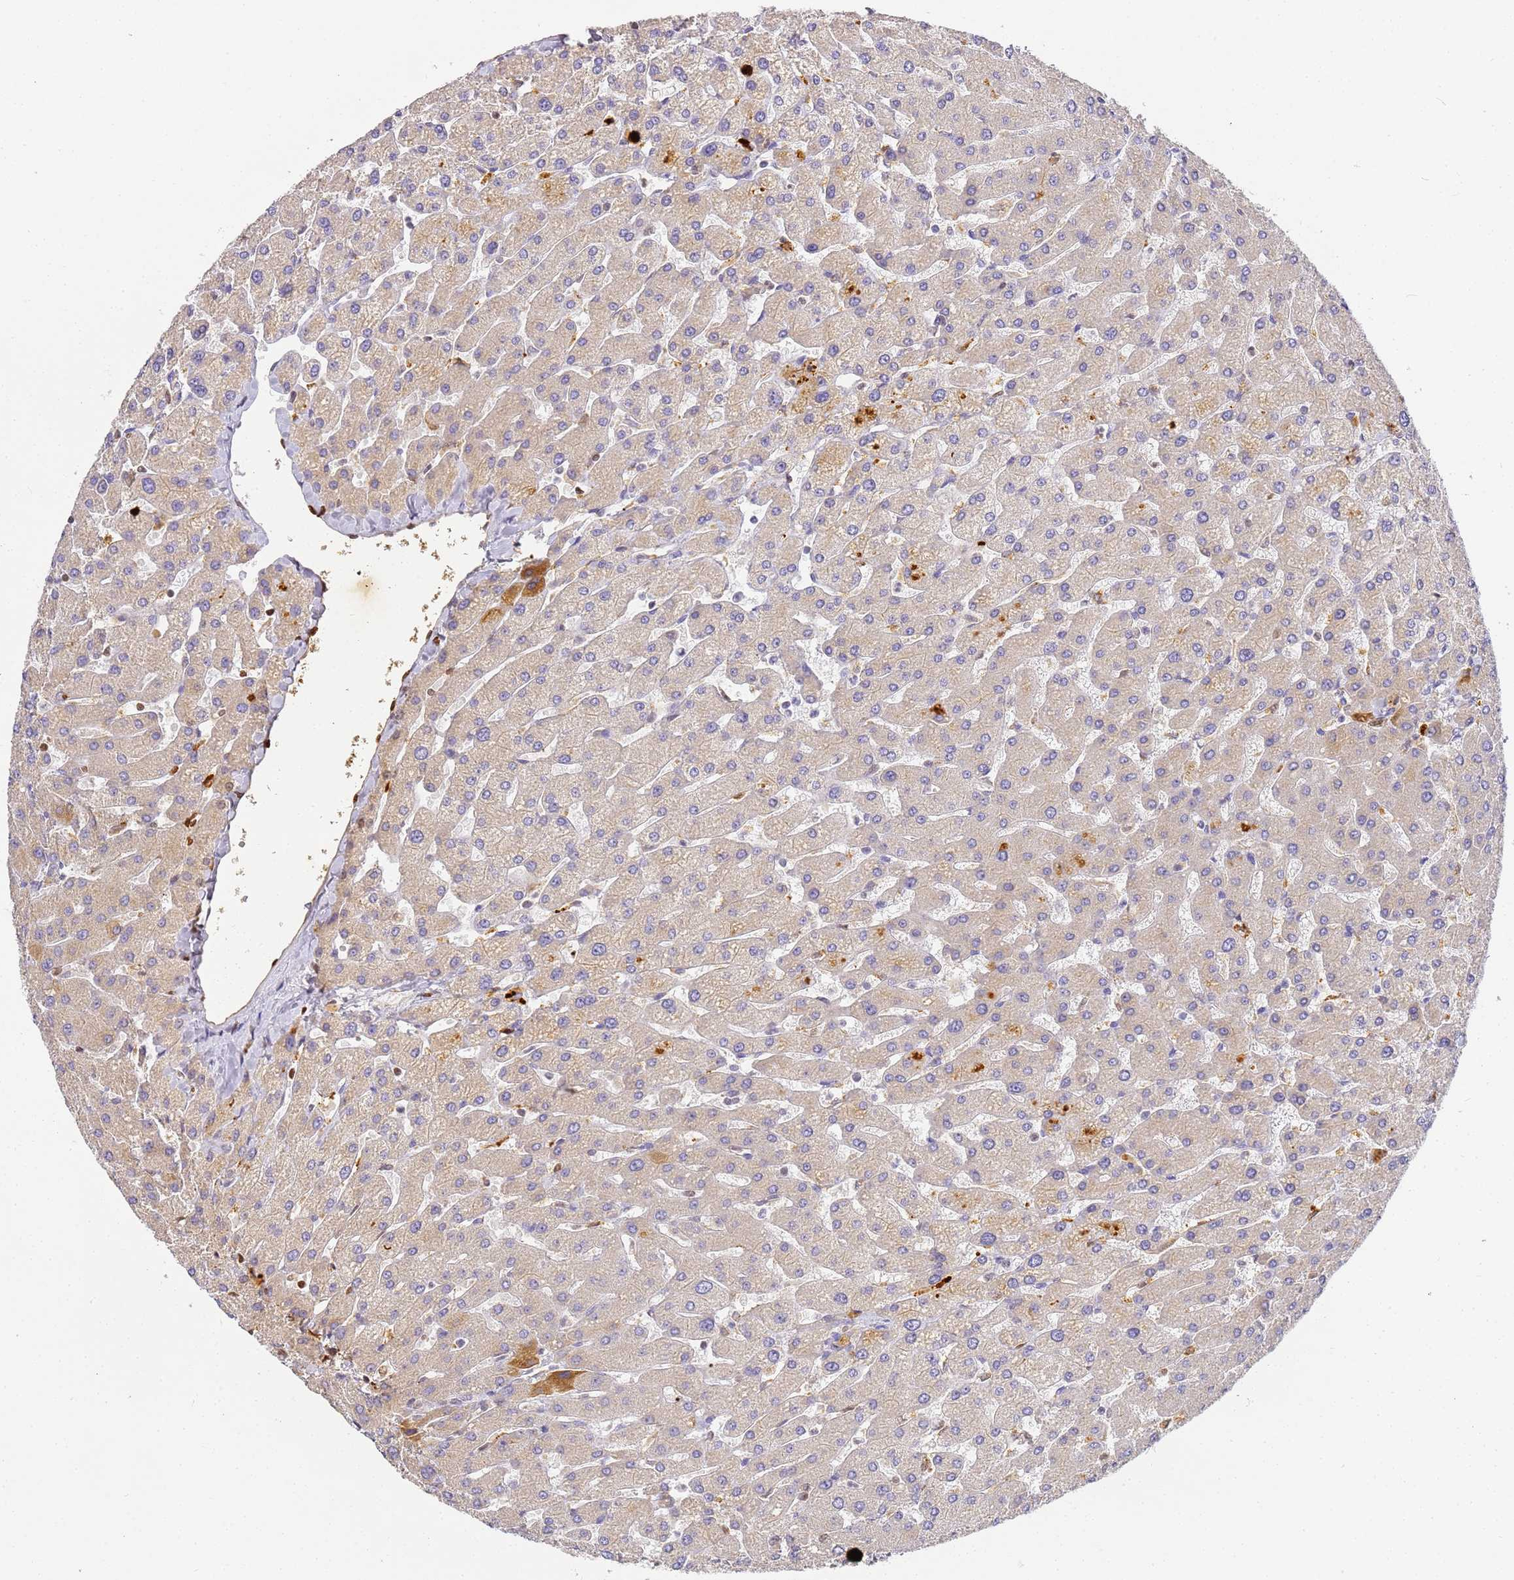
{"staining": {"intensity": "negative", "quantity": "none", "location": "none"}, "tissue": "liver", "cell_type": "Cholangiocytes", "image_type": "normal", "snomed": [{"axis": "morphology", "description": "Normal tissue, NOS"}, {"axis": "topography", "description": "Liver"}], "caption": "The histopathology image reveals no staining of cholangiocytes in unremarkable liver. (Immunohistochemistry (ihc), brightfield microscopy, high magnification).", "gene": "CFHR1", "patient": {"sex": "male", "age": 55}}